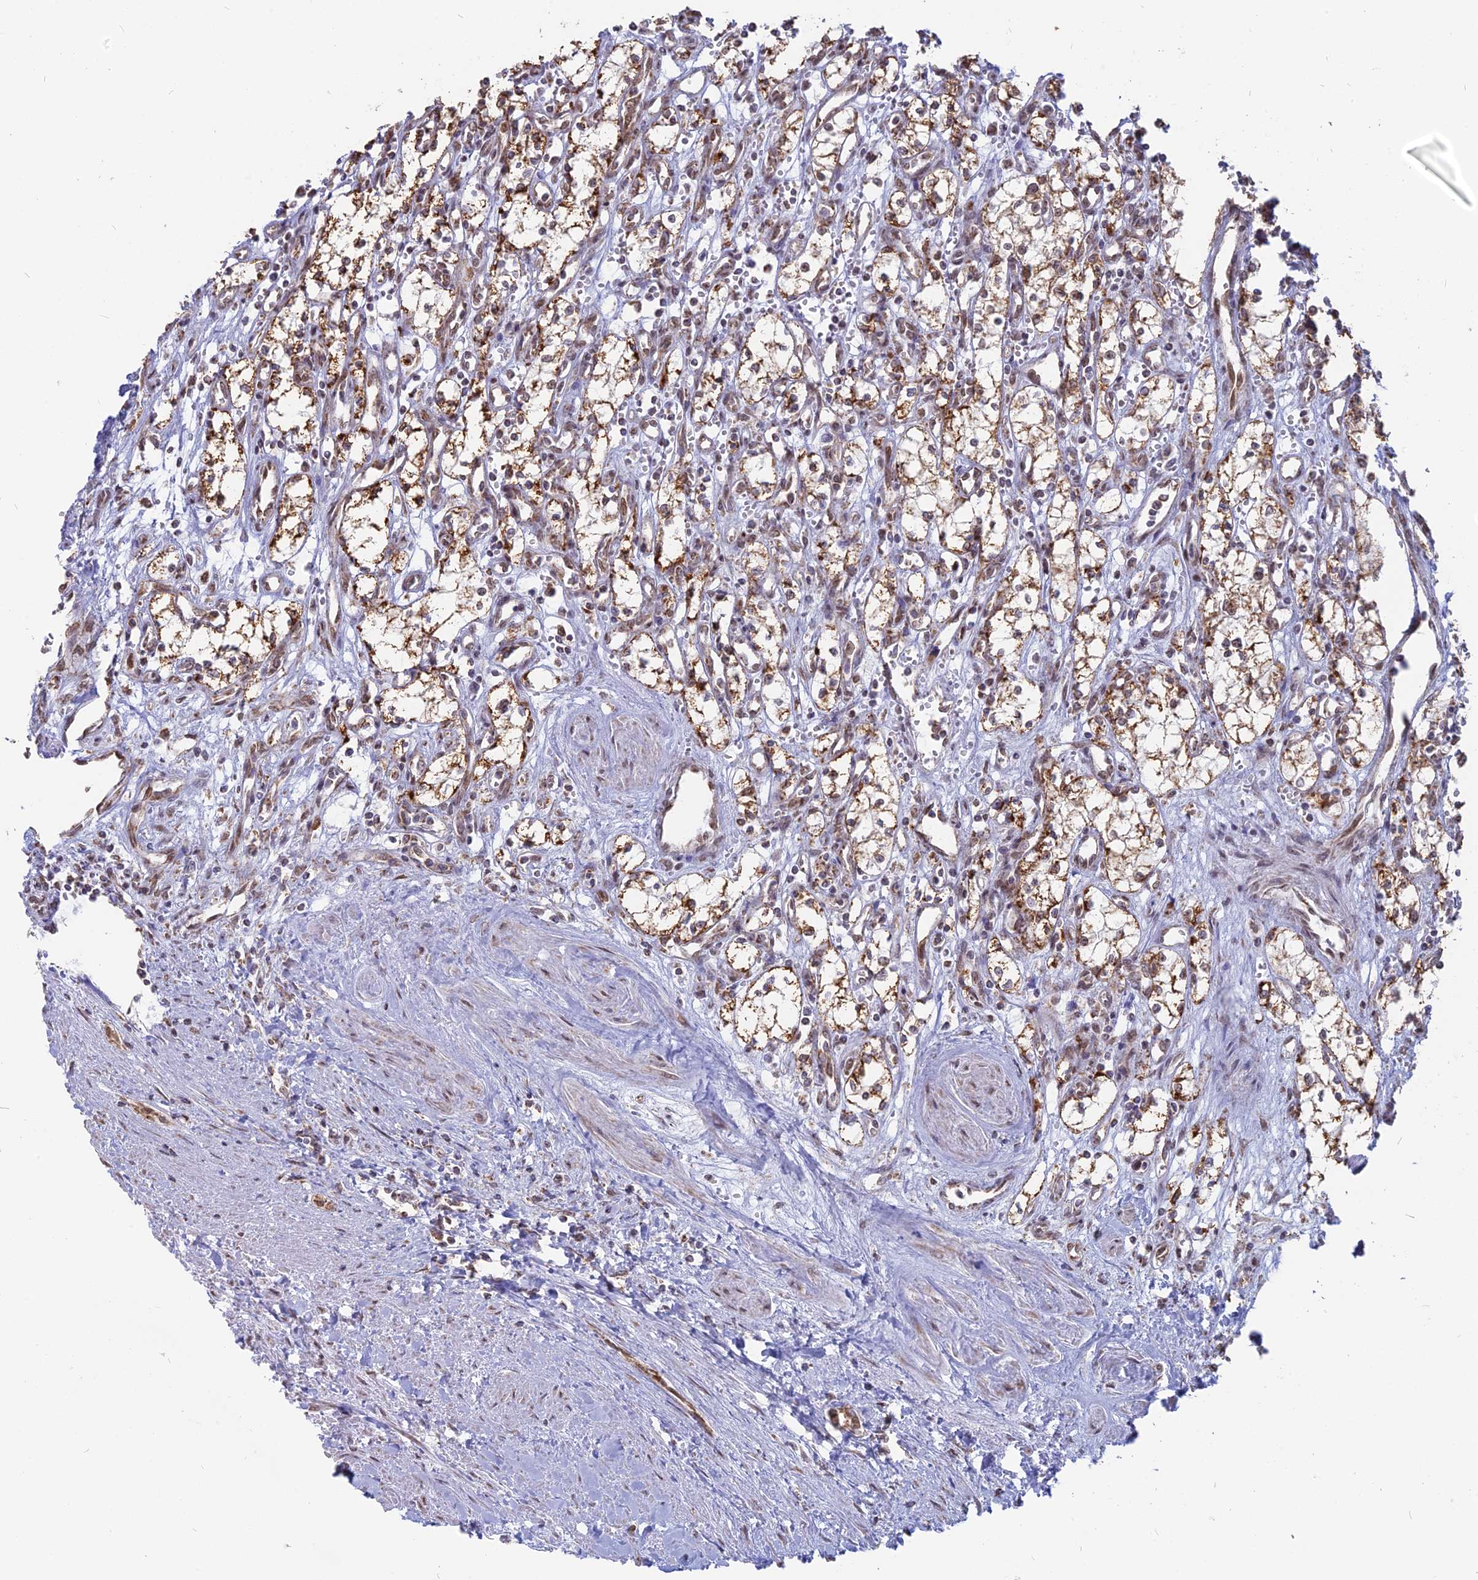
{"staining": {"intensity": "moderate", "quantity": "<25%", "location": "cytoplasmic/membranous"}, "tissue": "renal cancer", "cell_type": "Tumor cells", "image_type": "cancer", "snomed": [{"axis": "morphology", "description": "Adenocarcinoma, NOS"}, {"axis": "topography", "description": "Kidney"}], "caption": "A high-resolution image shows immunohistochemistry staining of renal cancer, which reveals moderate cytoplasmic/membranous staining in about <25% of tumor cells.", "gene": "ARHGAP40", "patient": {"sex": "male", "age": 59}}